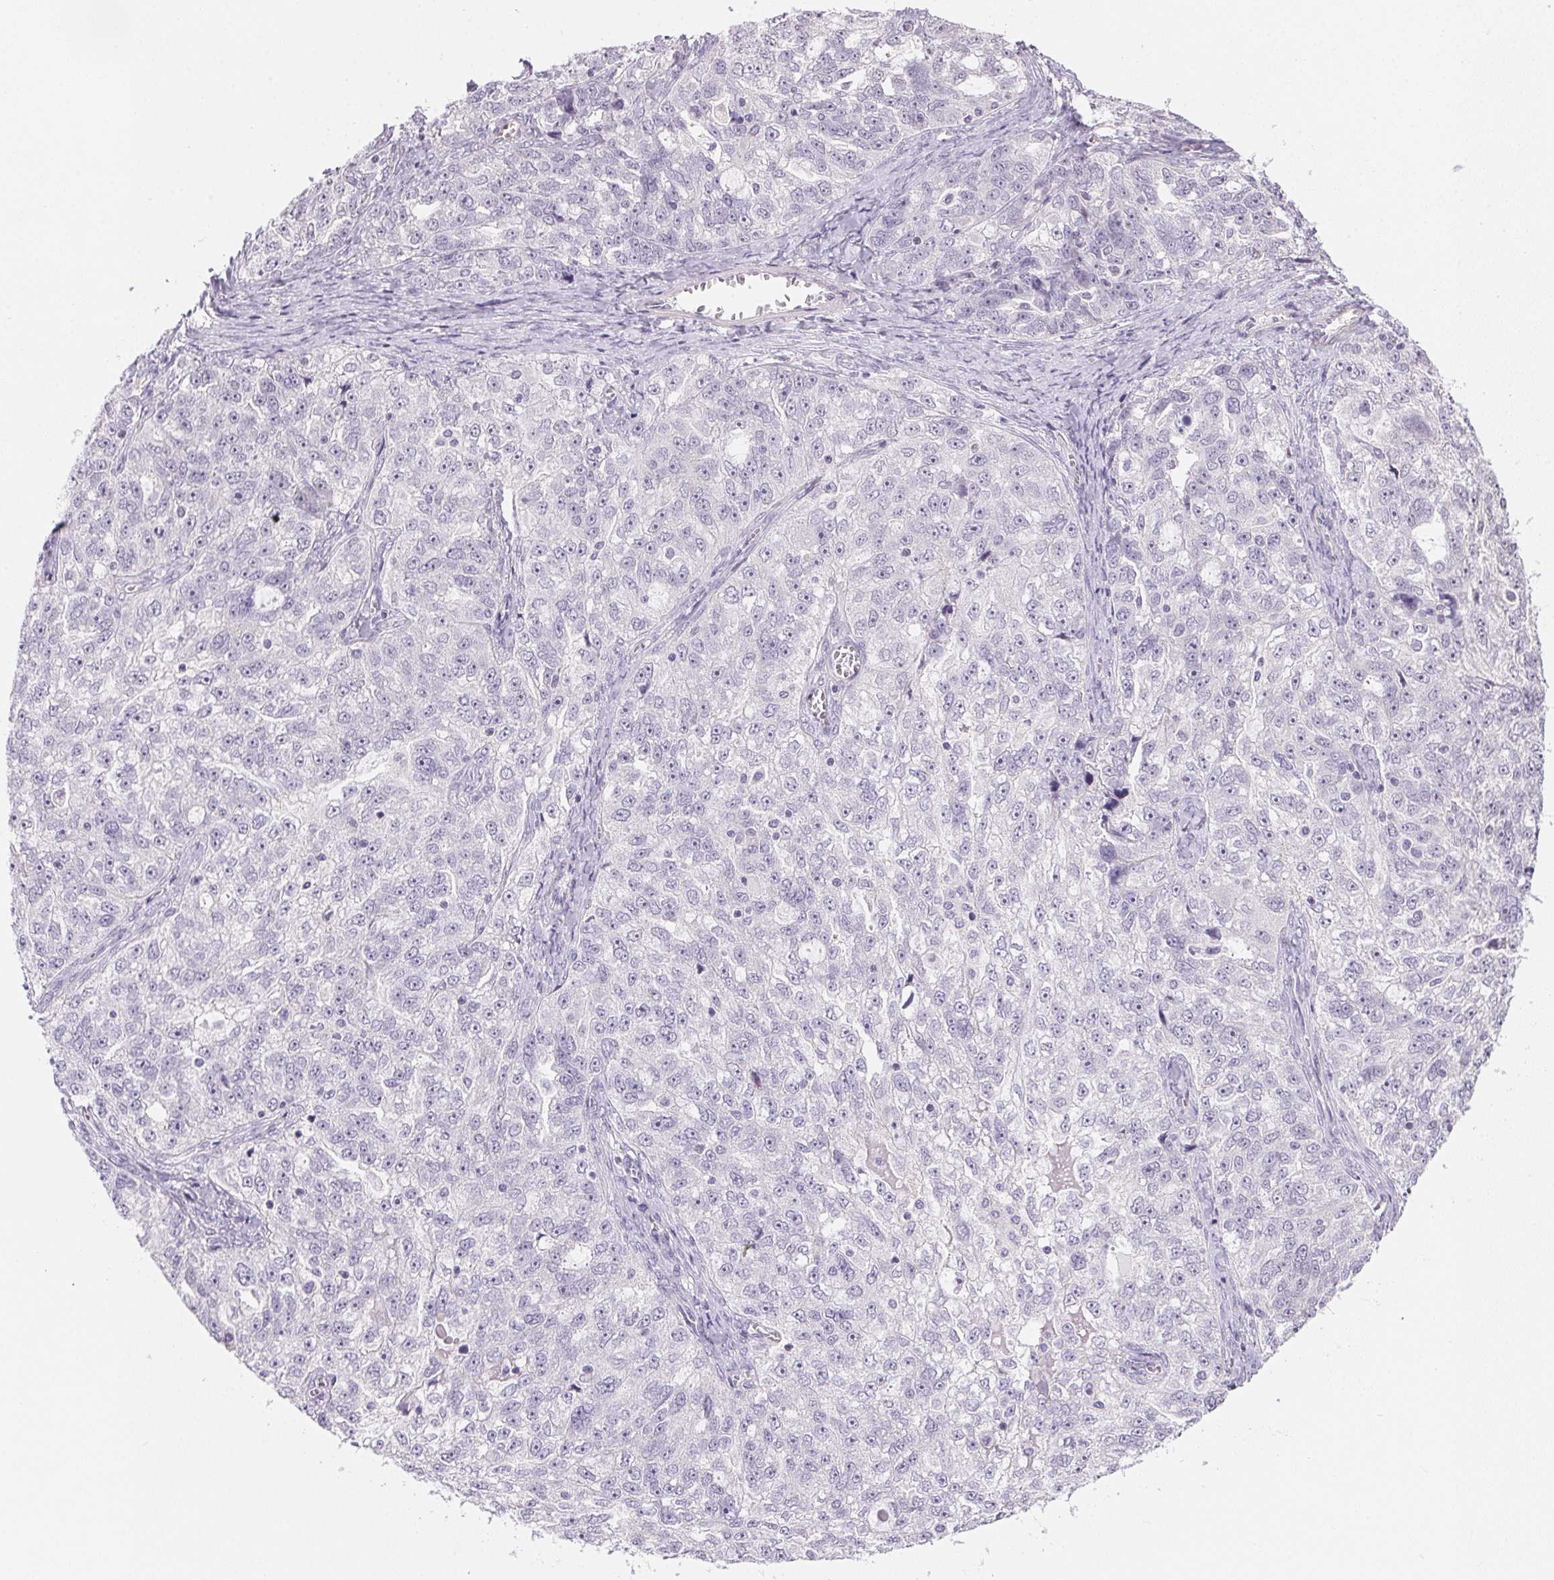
{"staining": {"intensity": "negative", "quantity": "none", "location": "none"}, "tissue": "ovarian cancer", "cell_type": "Tumor cells", "image_type": "cancer", "snomed": [{"axis": "morphology", "description": "Cystadenocarcinoma, serous, NOS"}, {"axis": "topography", "description": "Ovary"}], "caption": "DAB (3,3'-diaminobenzidine) immunohistochemical staining of human ovarian serous cystadenocarcinoma reveals no significant staining in tumor cells.", "gene": "GIPC2", "patient": {"sex": "female", "age": 51}}